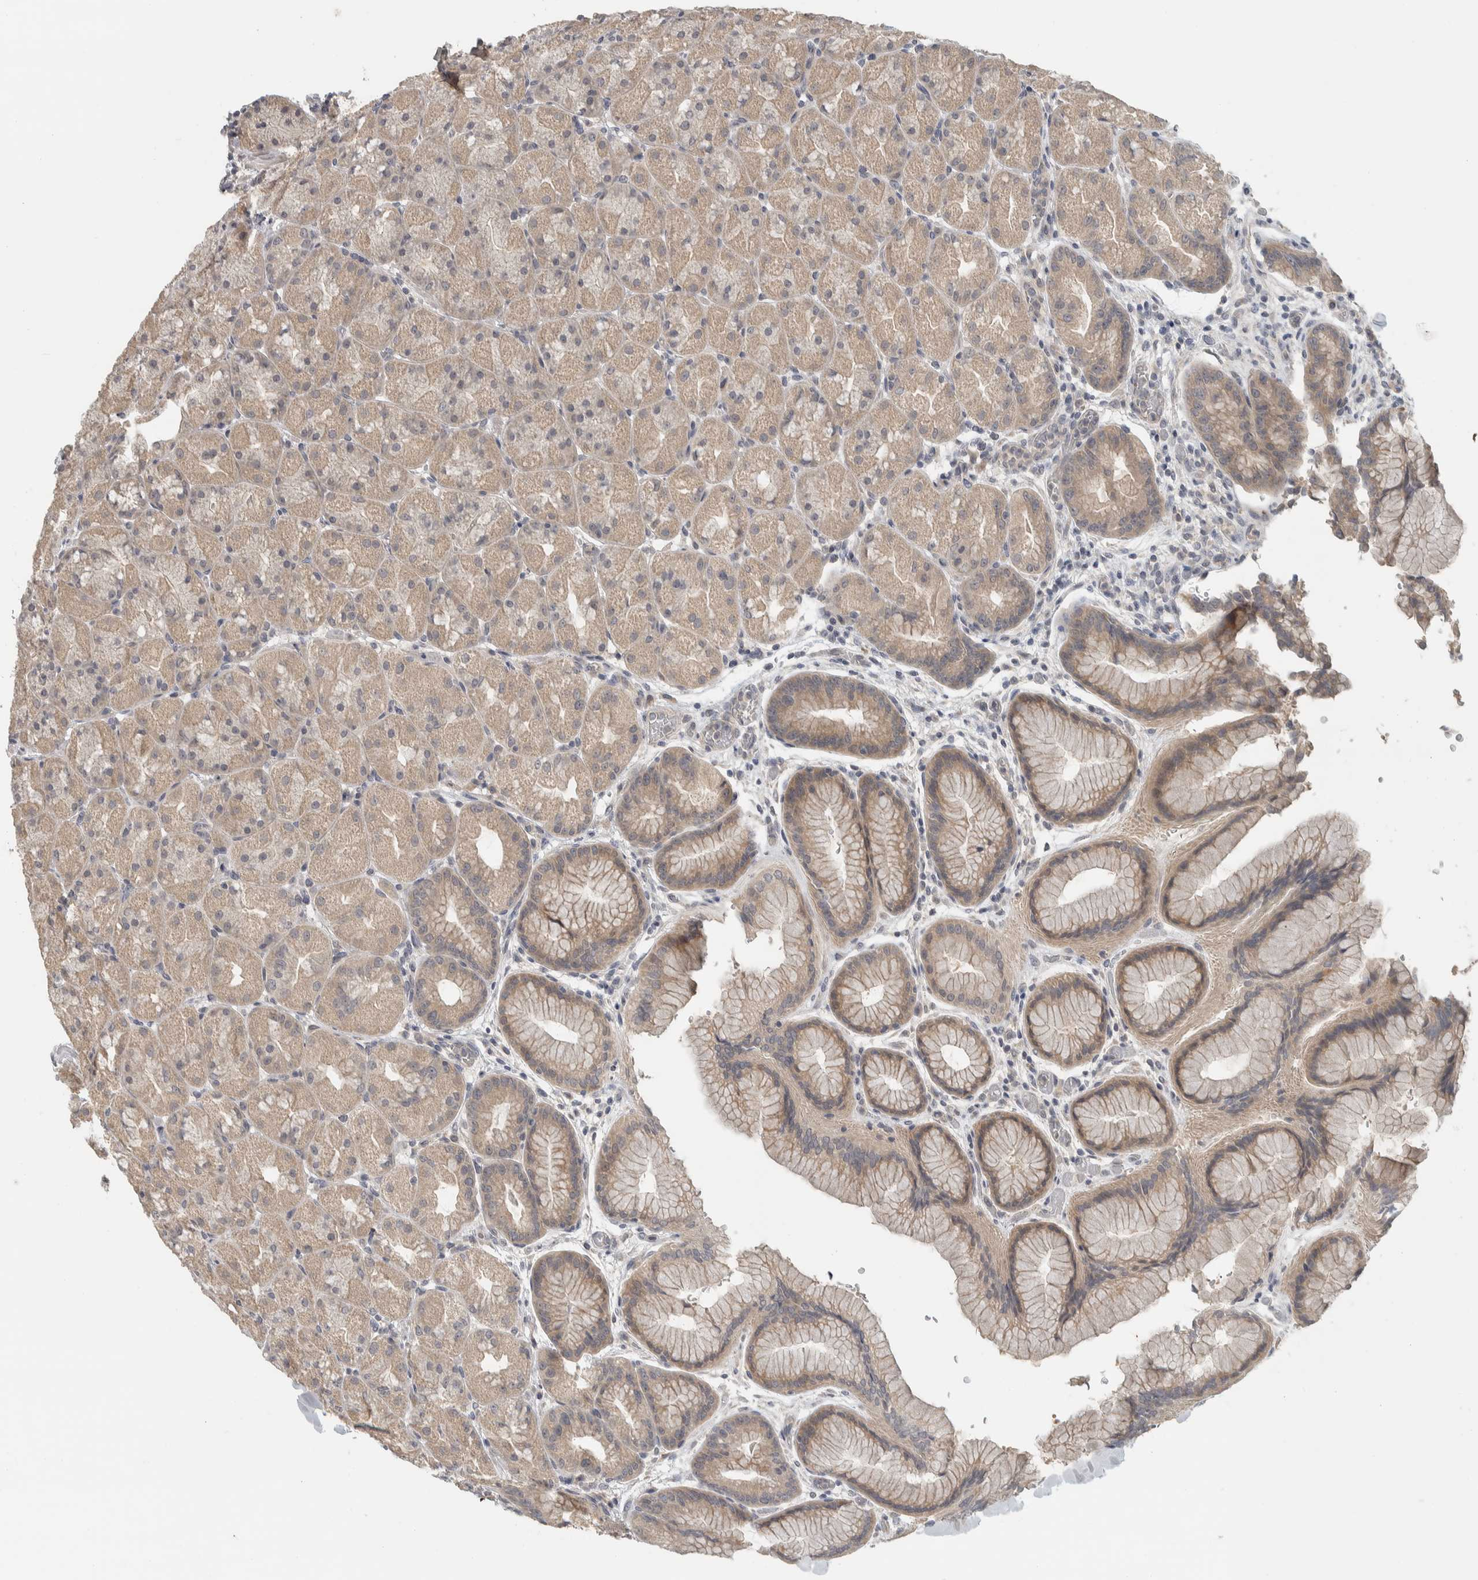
{"staining": {"intensity": "weak", "quantity": ">75%", "location": "cytoplasmic/membranous"}, "tissue": "stomach", "cell_type": "Glandular cells", "image_type": "normal", "snomed": [{"axis": "morphology", "description": "Normal tissue, NOS"}, {"axis": "topography", "description": "Stomach, upper"}, {"axis": "topography", "description": "Stomach"}], "caption": "Immunohistochemistry (IHC) photomicrograph of unremarkable stomach: human stomach stained using immunohistochemistry reveals low levels of weak protein expression localized specifically in the cytoplasmic/membranous of glandular cells, appearing as a cytoplasmic/membranous brown color.", "gene": "AFP", "patient": {"sex": "male", "age": 48}}